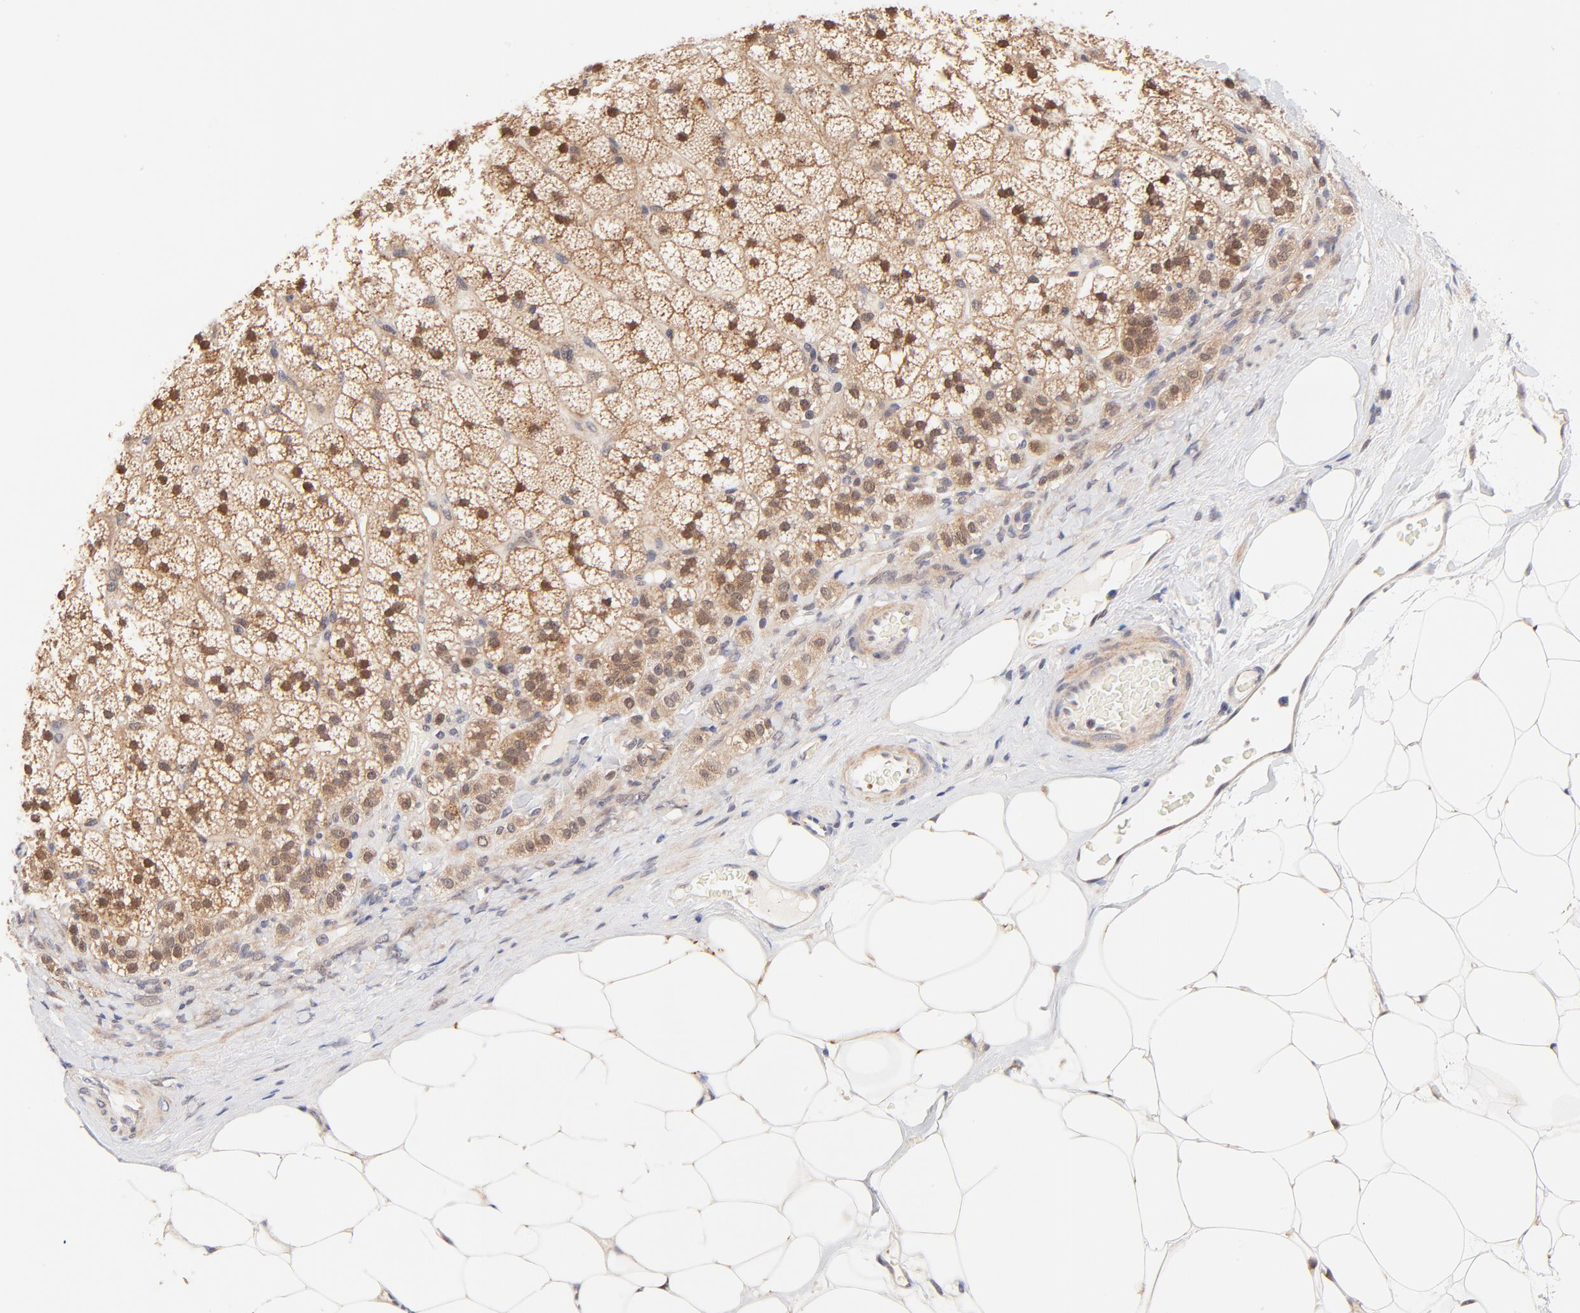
{"staining": {"intensity": "strong", "quantity": ">75%", "location": "cytoplasmic/membranous,nuclear"}, "tissue": "adrenal gland", "cell_type": "Glandular cells", "image_type": "normal", "snomed": [{"axis": "morphology", "description": "Normal tissue, NOS"}, {"axis": "topography", "description": "Adrenal gland"}], "caption": "DAB (3,3'-diaminobenzidine) immunohistochemical staining of unremarkable adrenal gland displays strong cytoplasmic/membranous,nuclear protein expression in approximately >75% of glandular cells.", "gene": "TXNL1", "patient": {"sex": "male", "age": 35}}